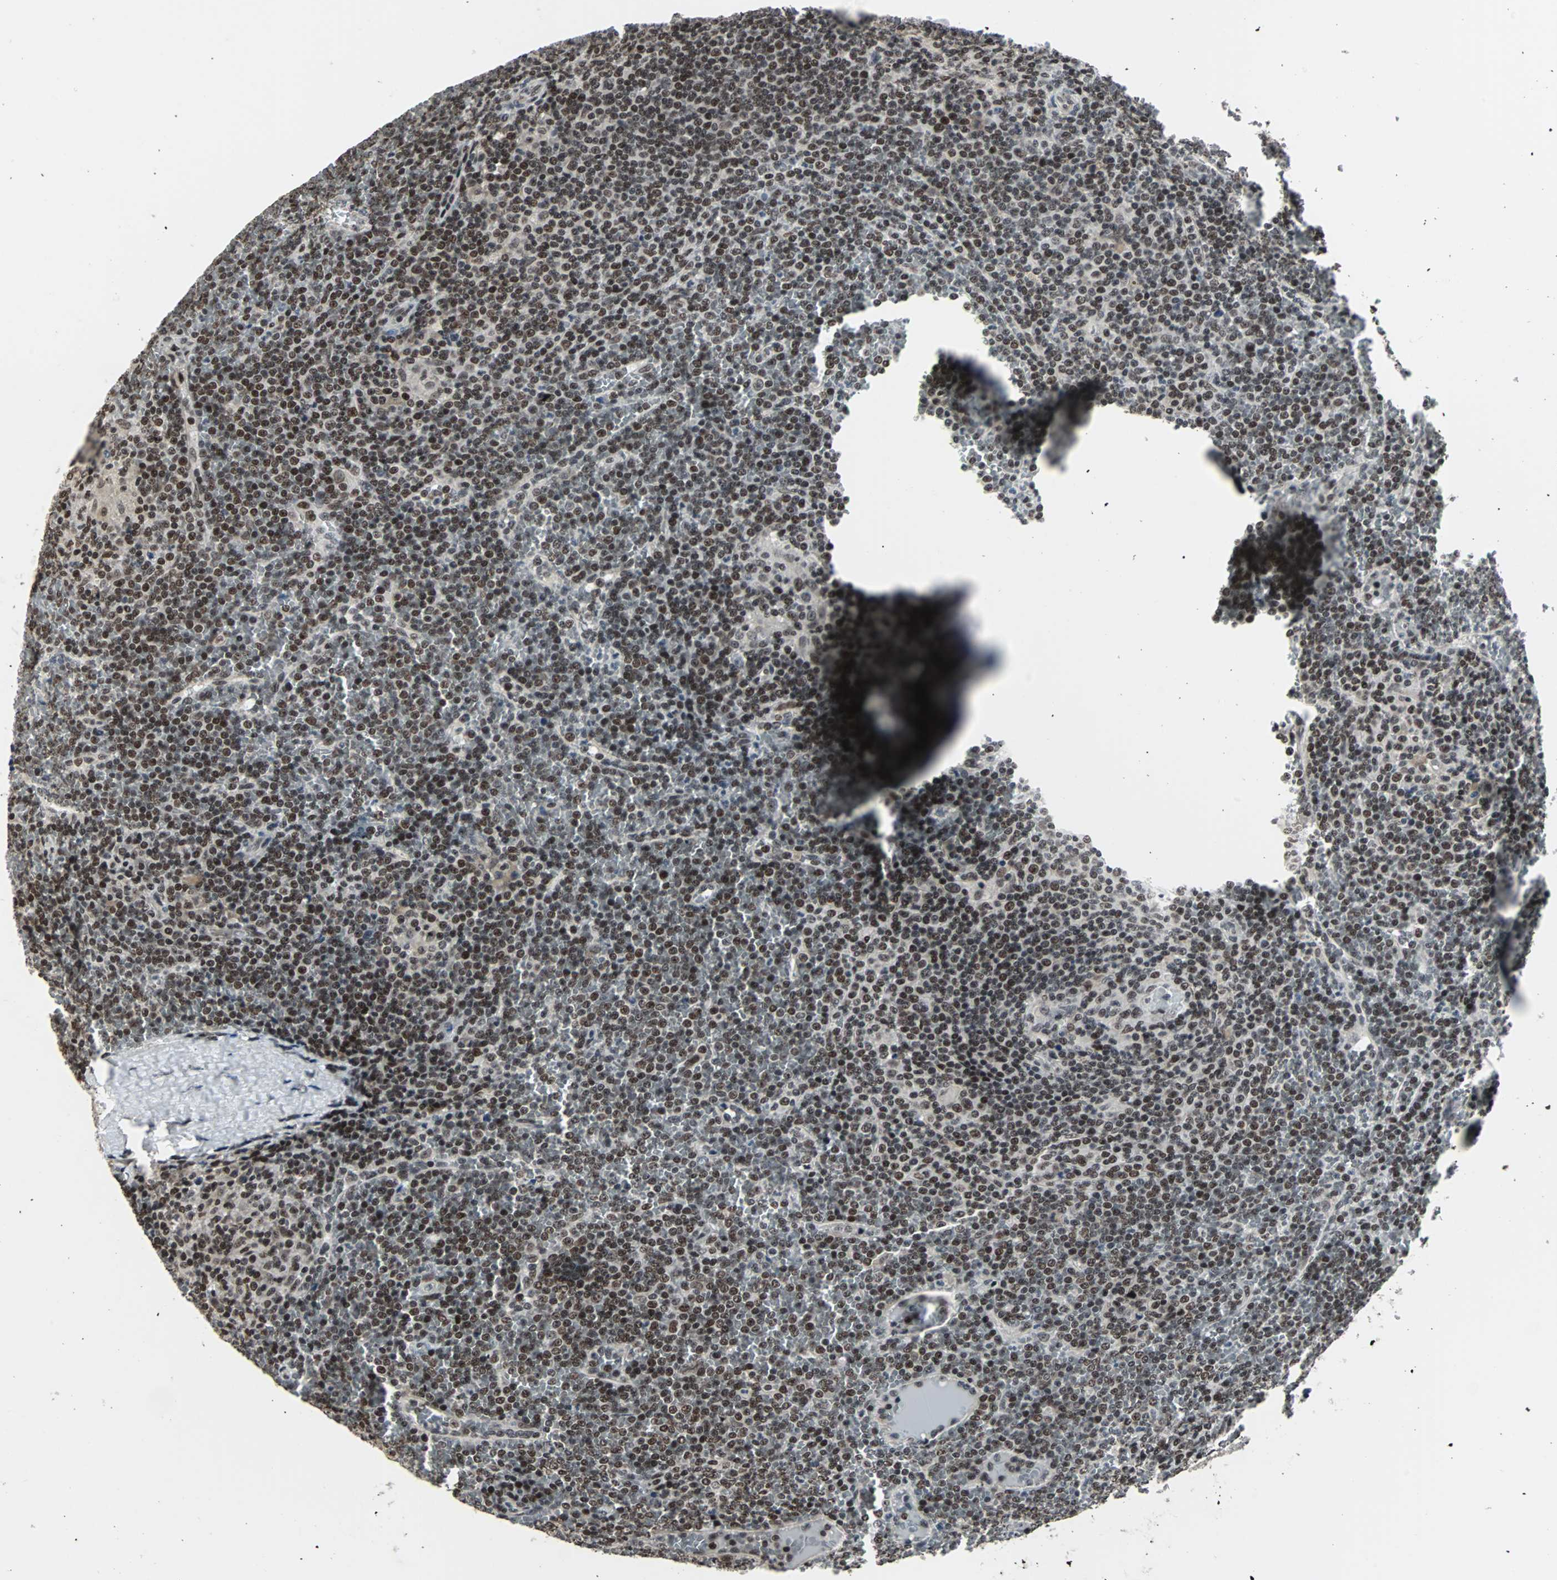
{"staining": {"intensity": "strong", "quantity": ">75%", "location": "nuclear"}, "tissue": "lymphoma", "cell_type": "Tumor cells", "image_type": "cancer", "snomed": [{"axis": "morphology", "description": "Malignant lymphoma, non-Hodgkin's type, Low grade"}, {"axis": "topography", "description": "Spleen"}], "caption": "A high-resolution histopathology image shows immunohistochemistry (IHC) staining of lymphoma, which shows strong nuclear staining in about >75% of tumor cells.", "gene": "TERF2IP", "patient": {"sex": "female", "age": 19}}